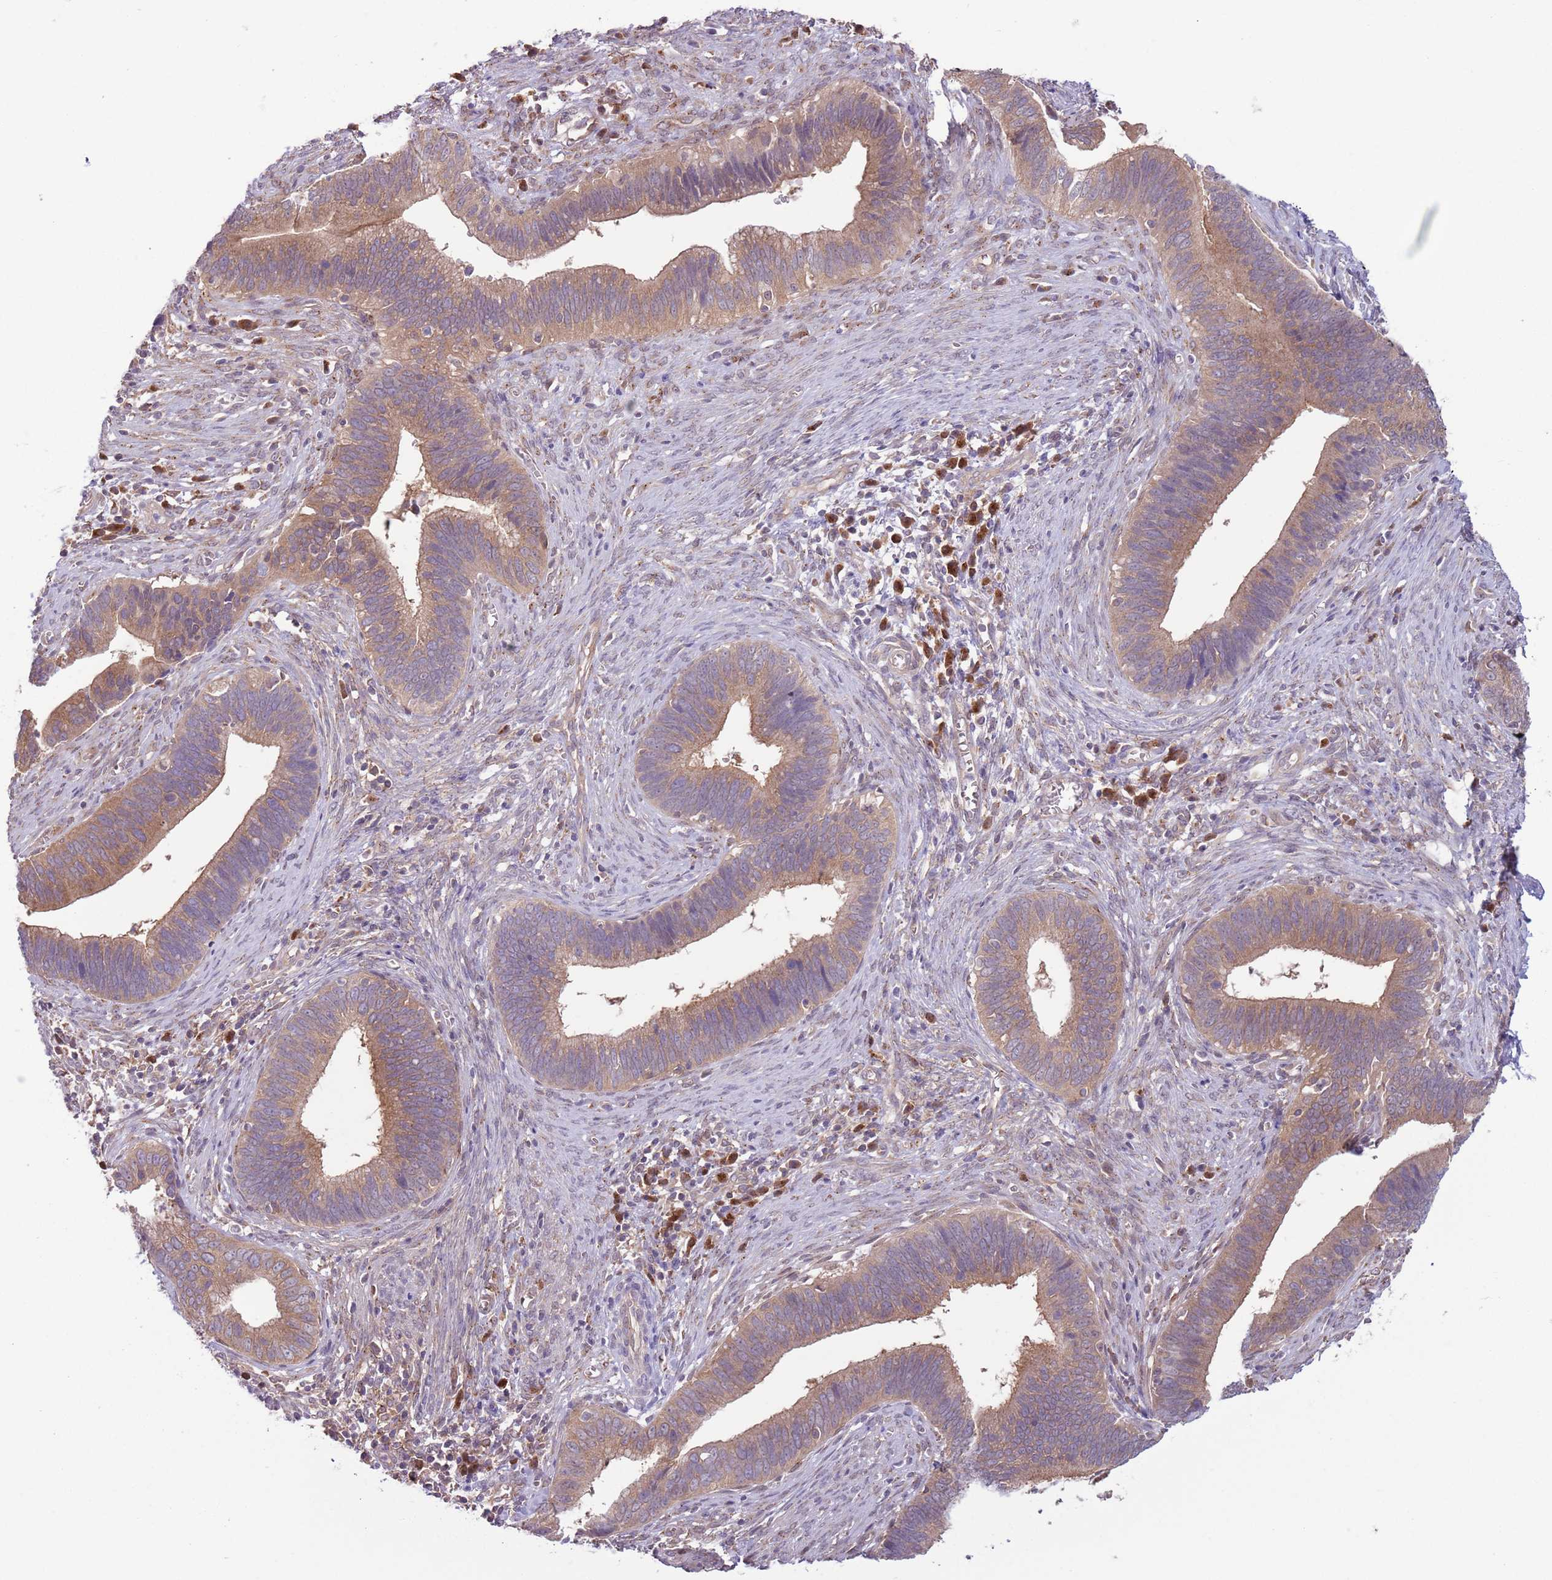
{"staining": {"intensity": "moderate", "quantity": ">75%", "location": "cytoplasmic/membranous"}, "tissue": "cervical cancer", "cell_type": "Tumor cells", "image_type": "cancer", "snomed": [{"axis": "morphology", "description": "Adenocarcinoma, NOS"}, {"axis": "topography", "description": "Cervix"}], "caption": "There is medium levels of moderate cytoplasmic/membranous staining in tumor cells of cervical adenocarcinoma, as demonstrated by immunohistochemical staining (brown color).", "gene": "COPE", "patient": {"sex": "female", "age": 42}}